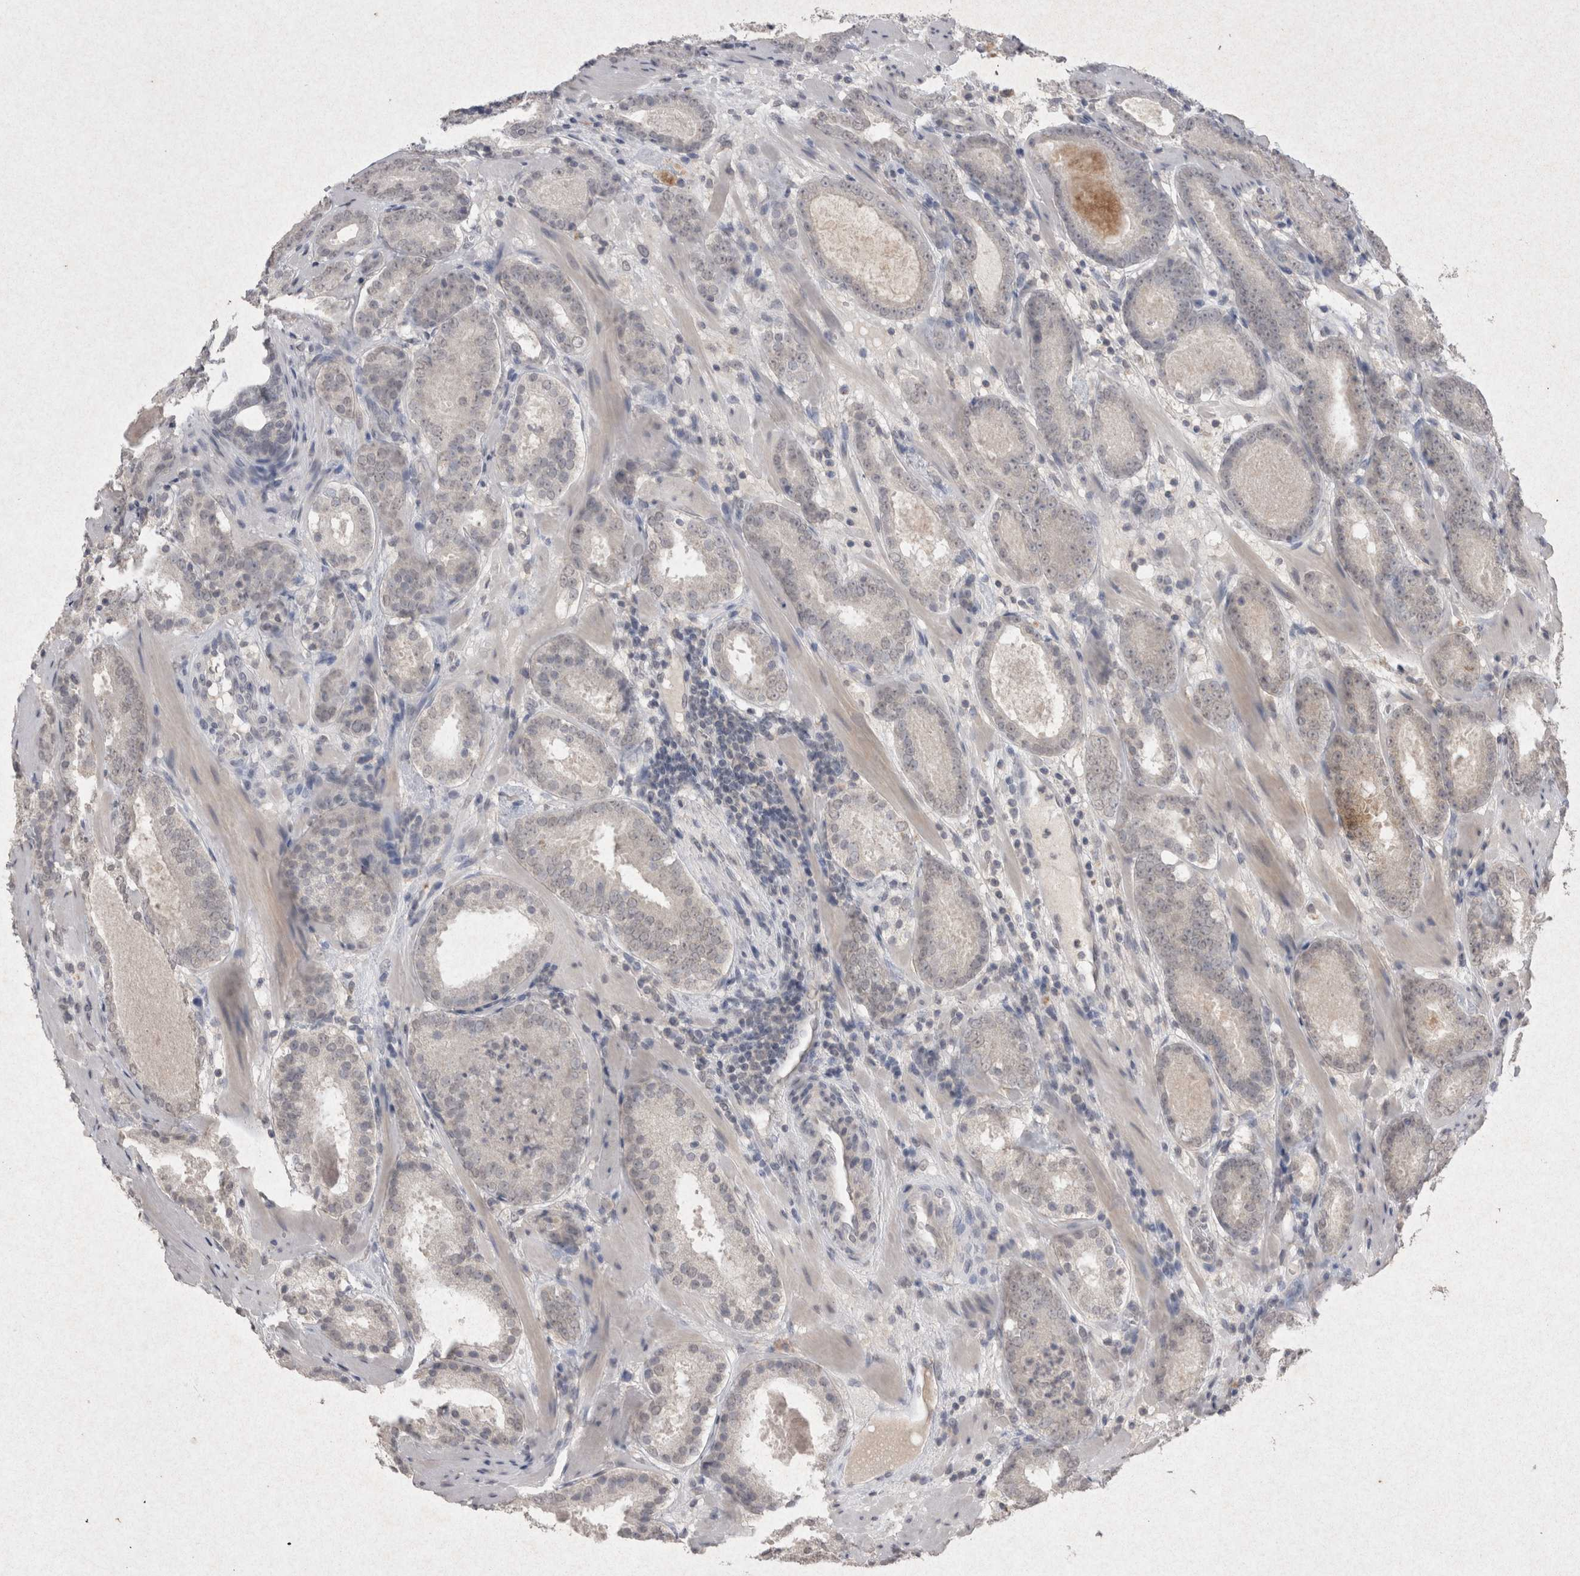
{"staining": {"intensity": "negative", "quantity": "none", "location": "none"}, "tissue": "prostate cancer", "cell_type": "Tumor cells", "image_type": "cancer", "snomed": [{"axis": "morphology", "description": "Adenocarcinoma, Low grade"}, {"axis": "topography", "description": "Prostate"}], "caption": "Tumor cells show no significant staining in prostate cancer. (Brightfield microscopy of DAB (3,3'-diaminobenzidine) immunohistochemistry (IHC) at high magnification).", "gene": "LYVE1", "patient": {"sex": "male", "age": 69}}